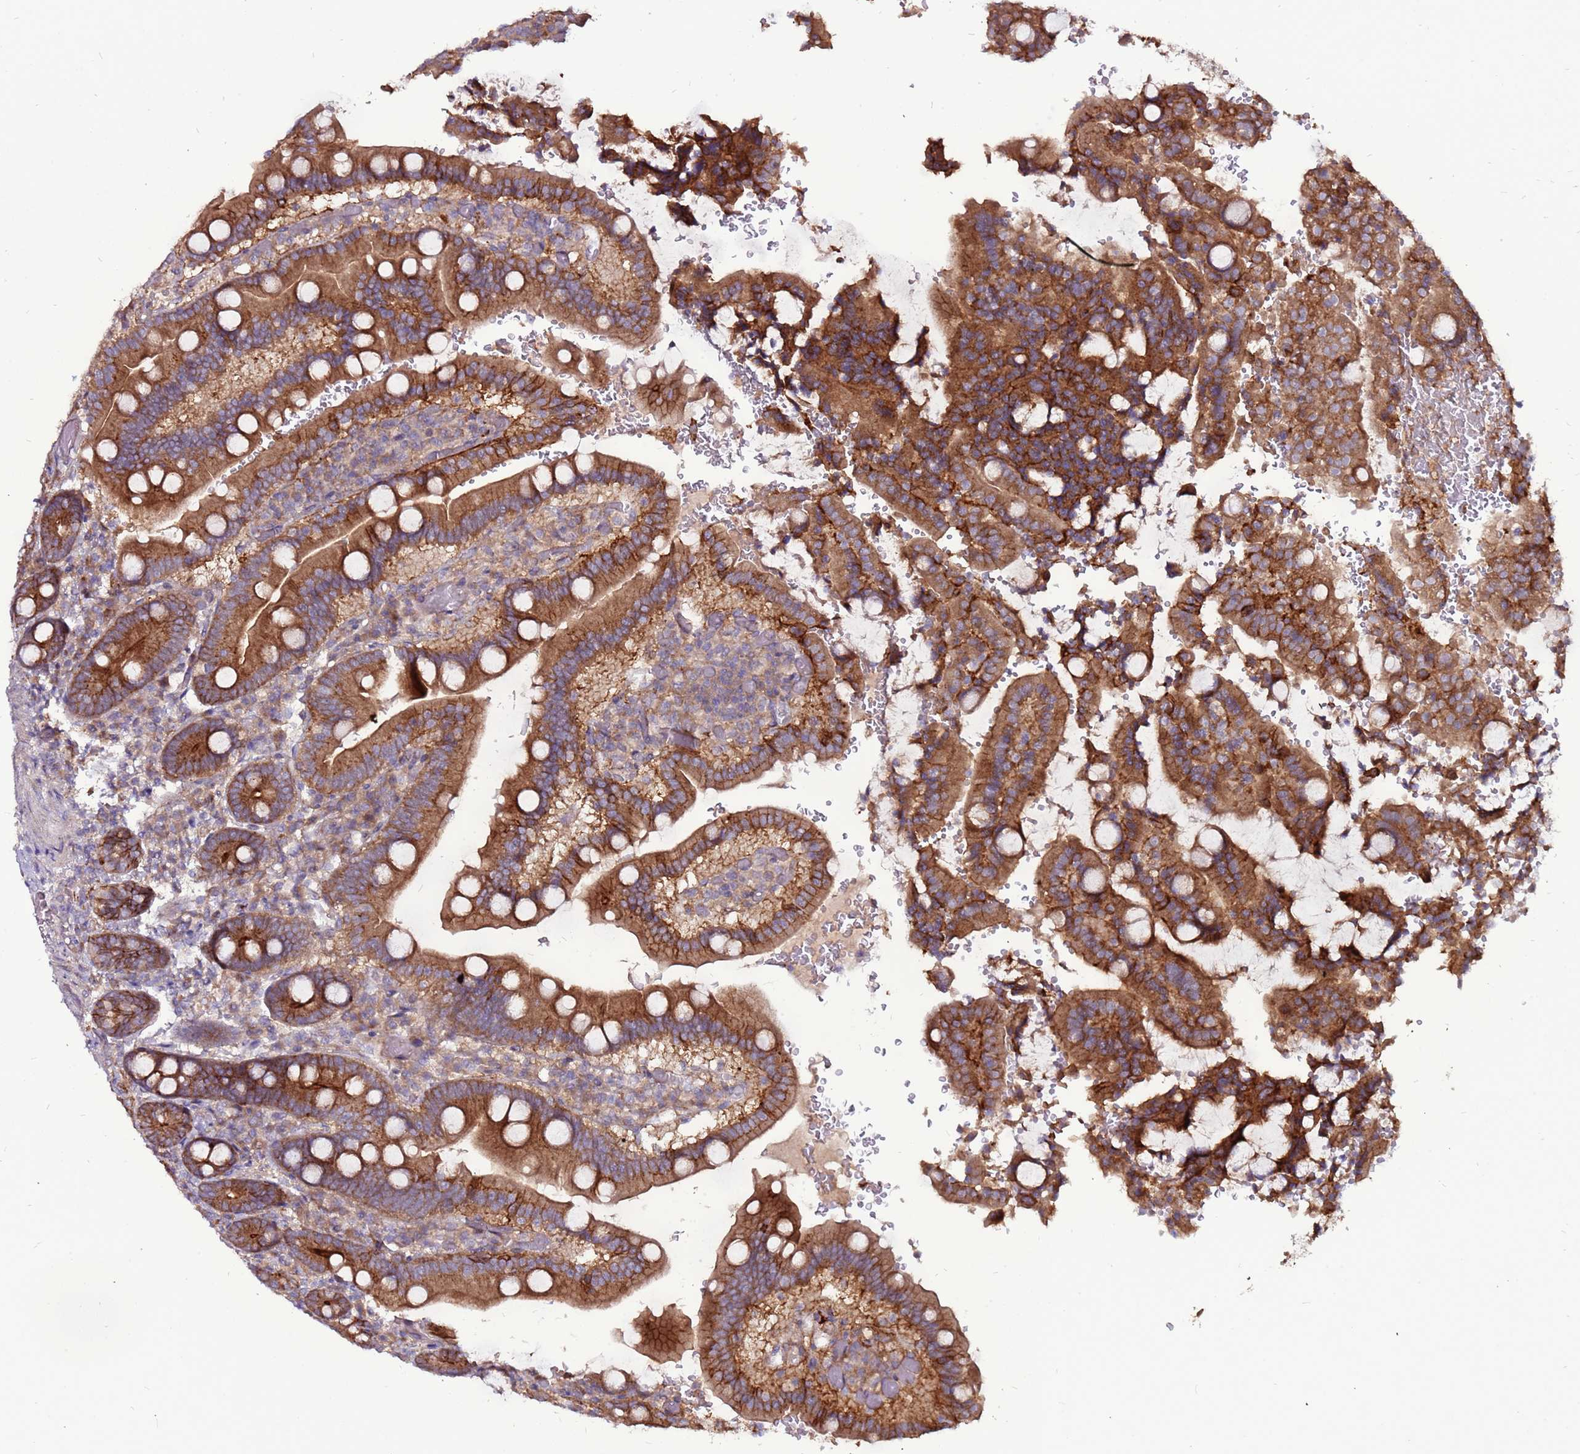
{"staining": {"intensity": "strong", "quantity": ">75%", "location": "cytoplasmic/membranous"}, "tissue": "duodenum", "cell_type": "Glandular cells", "image_type": "normal", "snomed": [{"axis": "morphology", "description": "Normal tissue, NOS"}, {"axis": "topography", "description": "Duodenum"}], "caption": "Protein expression analysis of benign duodenum shows strong cytoplasmic/membranous staining in approximately >75% of glandular cells.", "gene": "GPN3", "patient": {"sex": "female", "age": 62}}